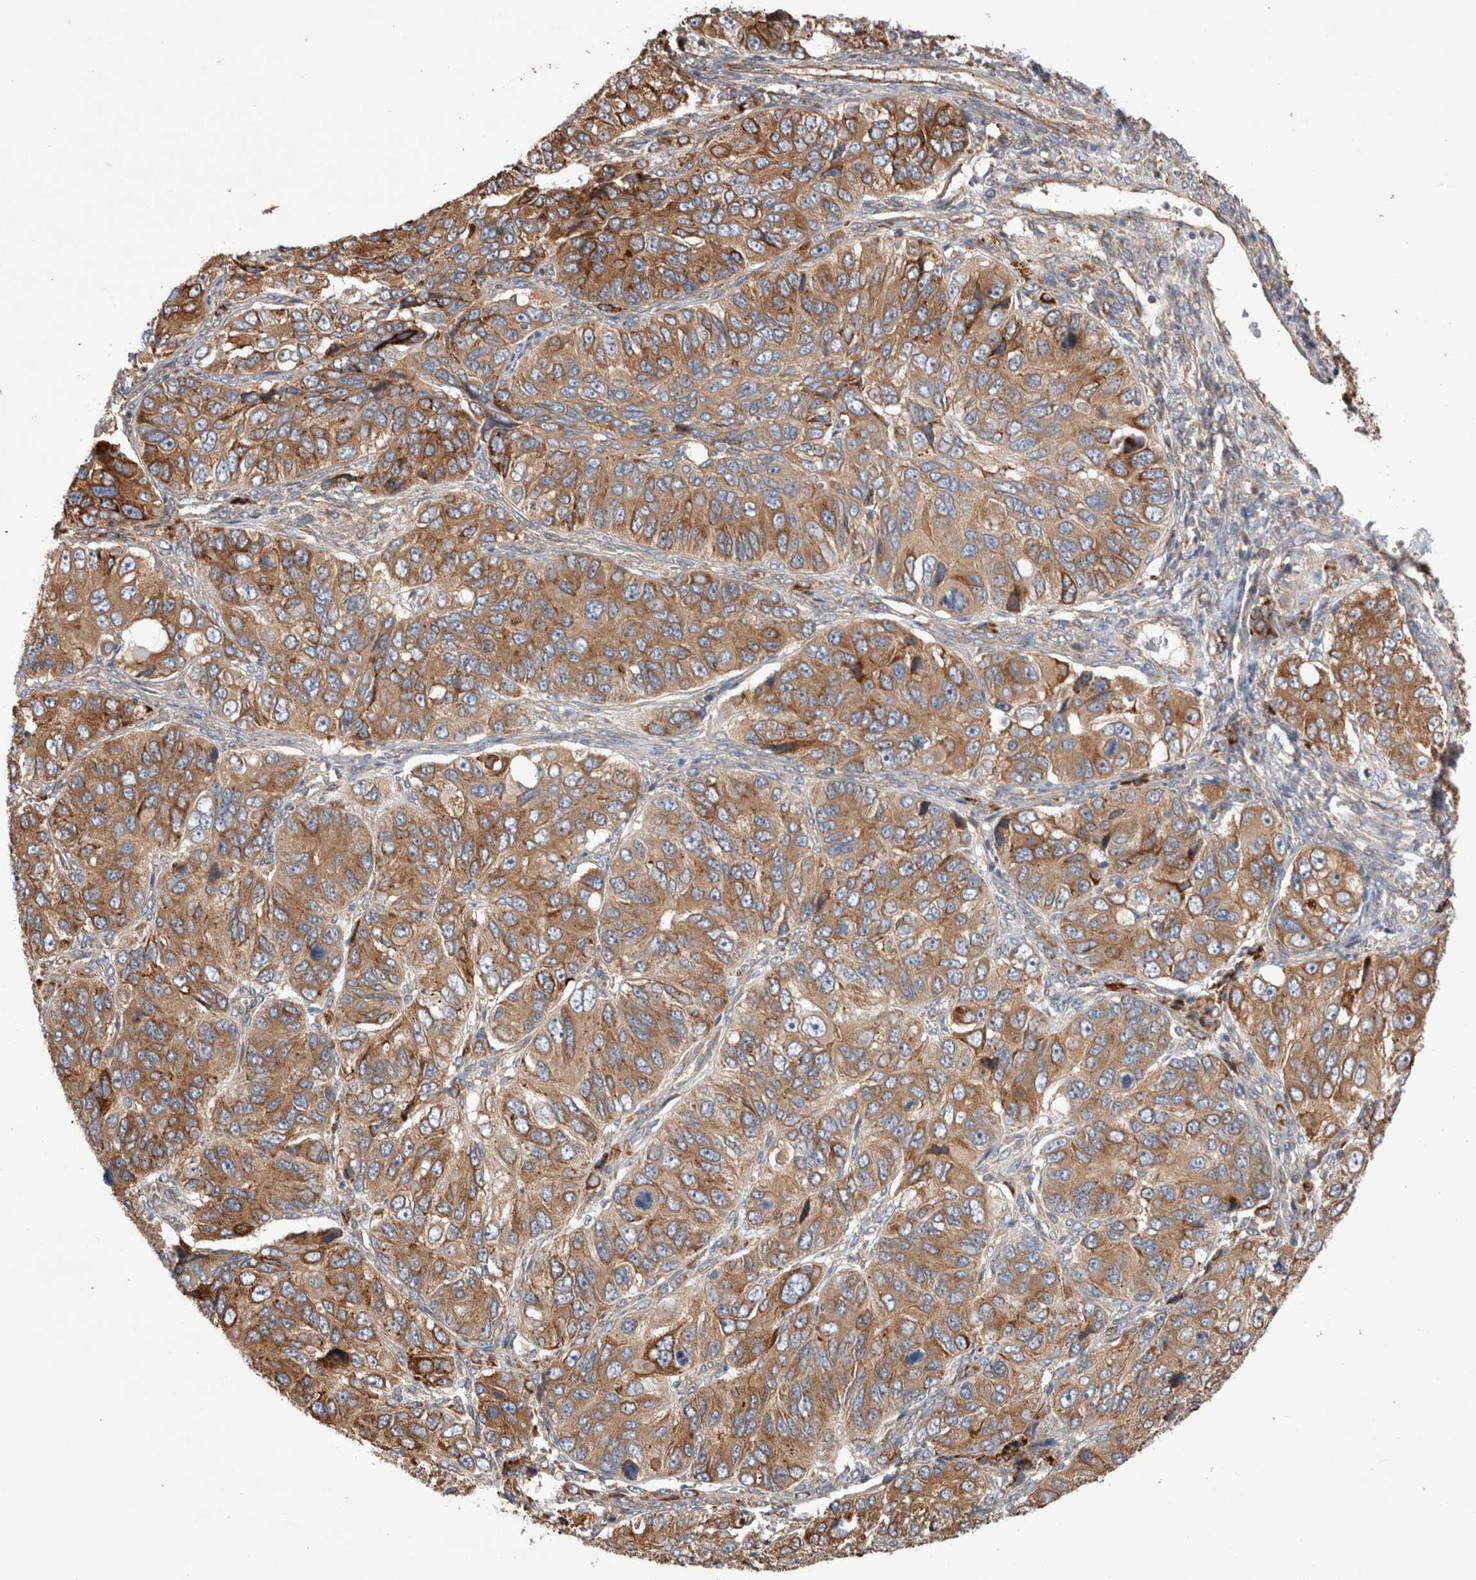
{"staining": {"intensity": "moderate", "quantity": ">75%", "location": "cytoplasmic/membranous"}, "tissue": "ovarian cancer", "cell_type": "Tumor cells", "image_type": "cancer", "snomed": [{"axis": "morphology", "description": "Carcinoma, endometroid"}, {"axis": "topography", "description": "Ovary"}], "caption": "About >75% of tumor cells in human ovarian cancer (endometroid carcinoma) demonstrate moderate cytoplasmic/membranous protein expression as visualized by brown immunohistochemical staining.", "gene": "PDCD10", "patient": {"sex": "female", "age": 51}}